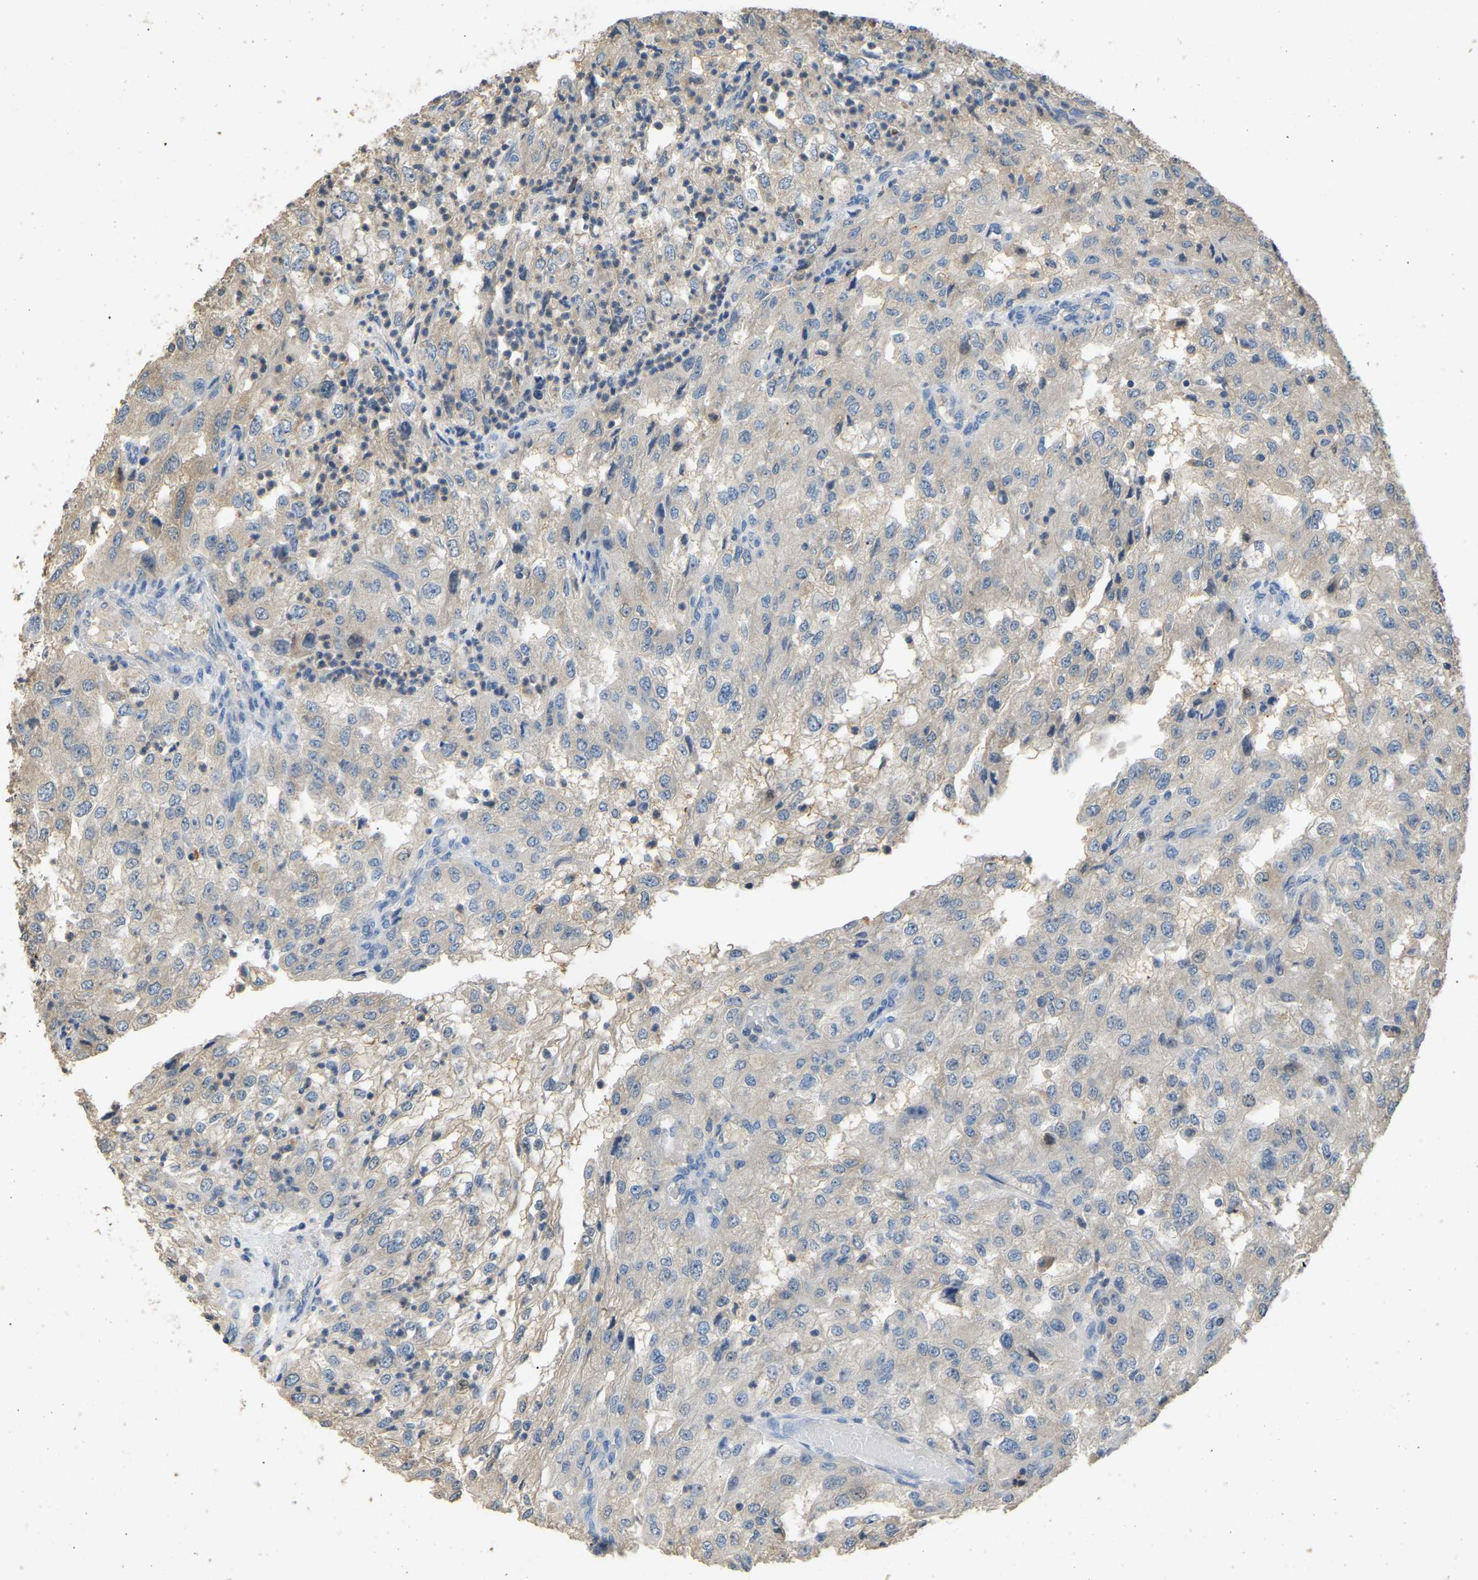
{"staining": {"intensity": "negative", "quantity": "none", "location": "none"}, "tissue": "renal cancer", "cell_type": "Tumor cells", "image_type": "cancer", "snomed": [{"axis": "morphology", "description": "Adenocarcinoma, NOS"}, {"axis": "topography", "description": "Kidney"}], "caption": "Renal adenocarcinoma was stained to show a protein in brown. There is no significant positivity in tumor cells.", "gene": "TUFM", "patient": {"sex": "female", "age": 54}}